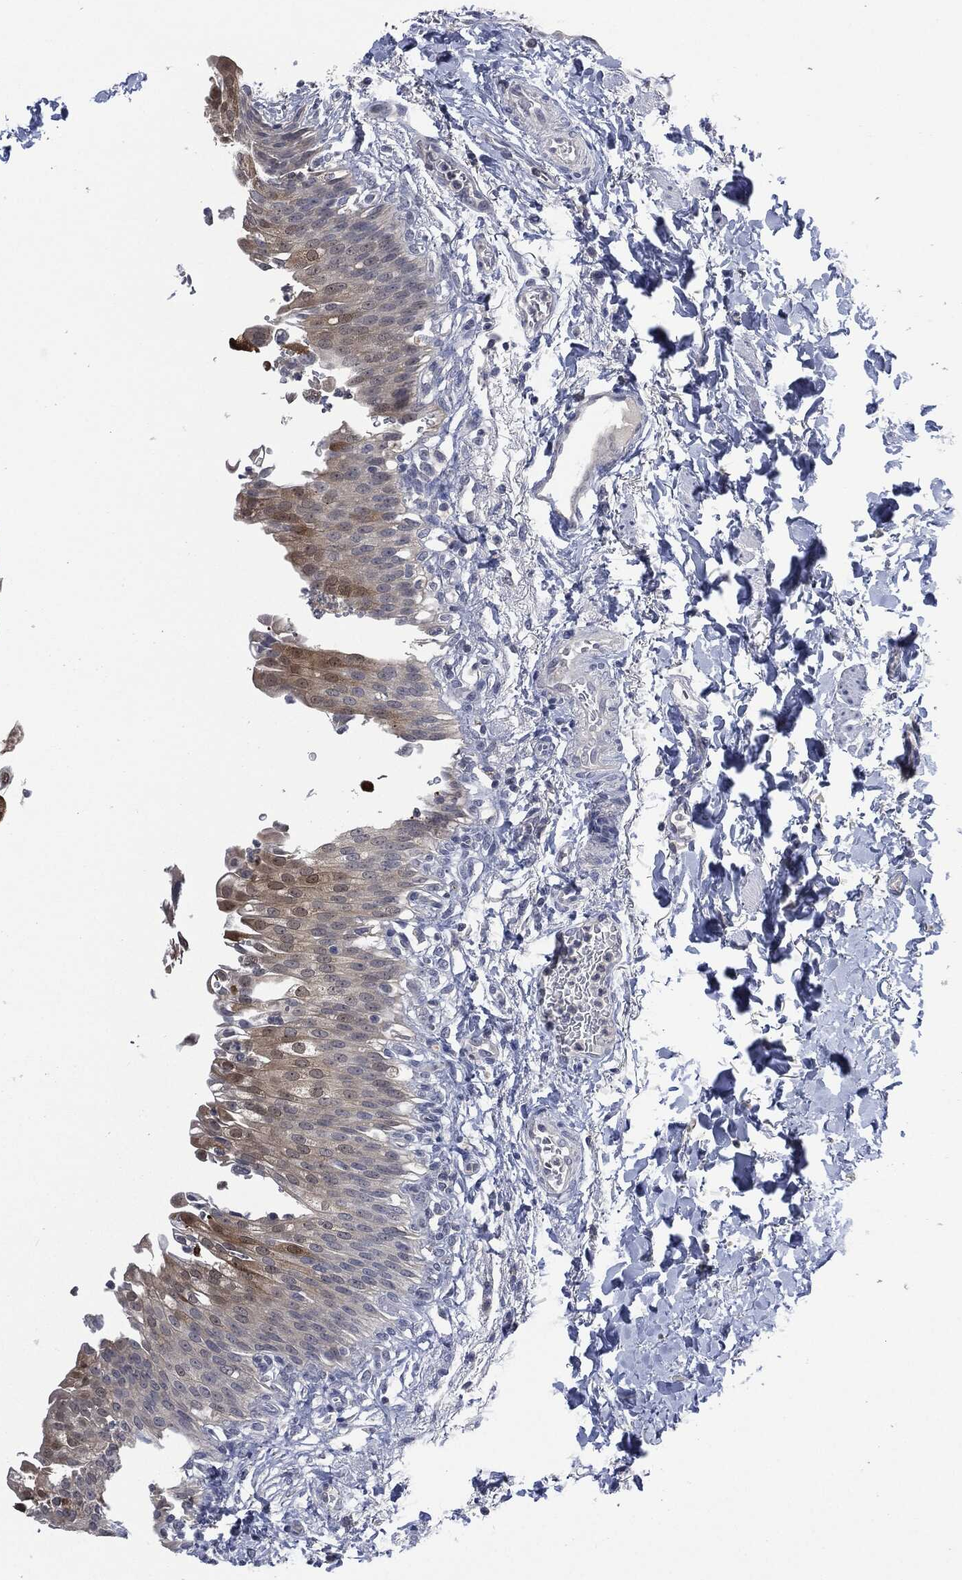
{"staining": {"intensity": "moderate", "quantity": "25%-75%", "location": "cytoplasmic/membranous"}, "tissue": "urinary bladder", "cell_type": "Urothelial cells", "image_type": "normal", "snomed": [{"axis": "morphology", "description": "Normal tissue, NOS"}, {"axis": "topography", "description": "Urinary bladder"}], "caption": "Immunohistochemistry (DAB) staining of benign urinary bladder exhibits moderate cytoplasmic/membranous protein staining in approximately 25%-75% of urothelial cells. The staining was performed using DAB (3,3'-diaminobenzidine), with brown indicating positive protein expression. Nuclei are stained blue with hematoxylin.", "gene": "IL1RN", "patient": {"sex": "female", "age": 60}}